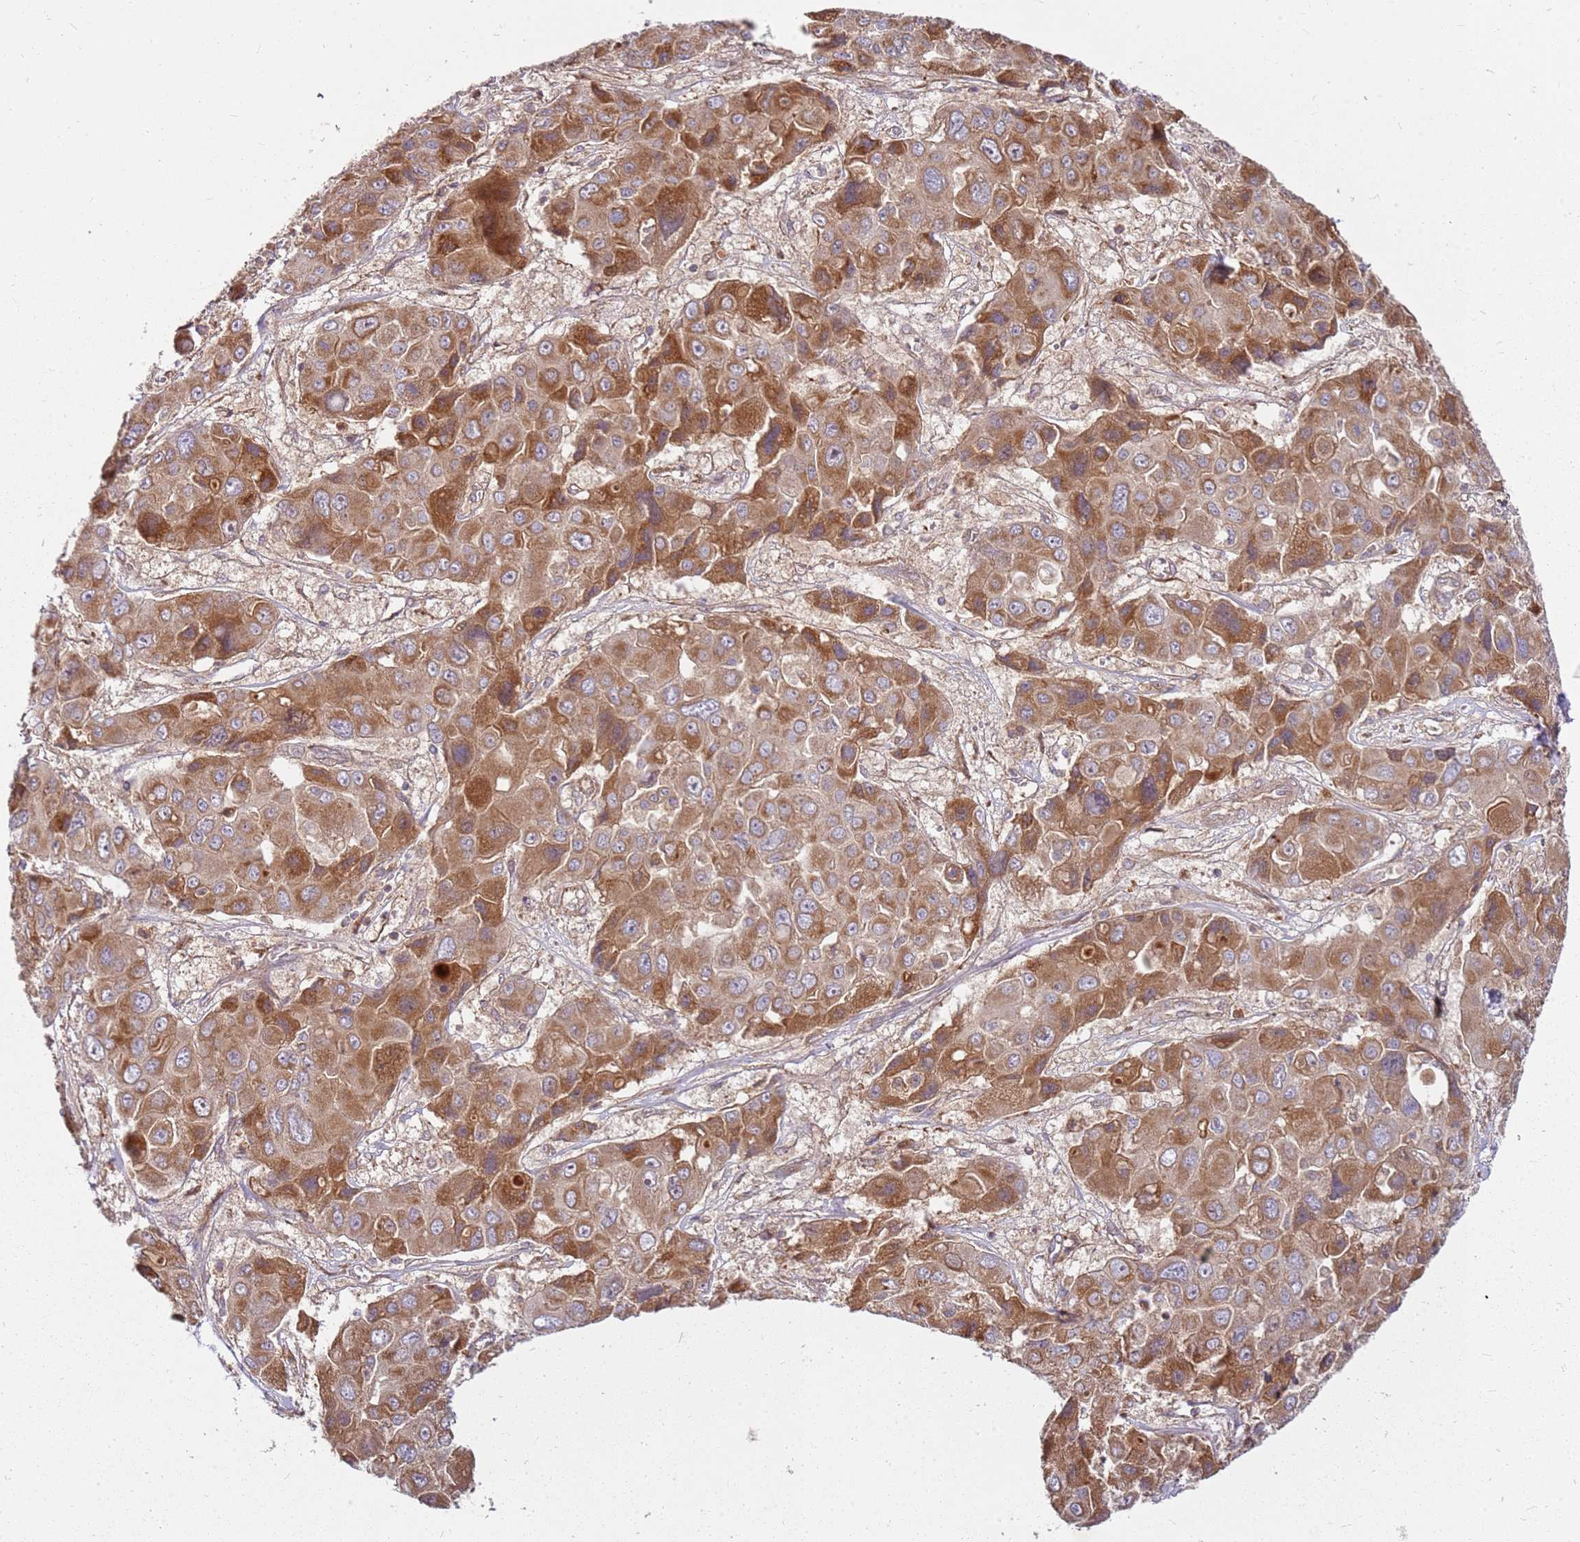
{"staining": {"intensity": "moderate", "quantity": ">75%", "location": "cytoplasmic/membranous"}, "tissue": "liver cancer", "cell_type": "Tumor cells", "image_type": "cancer", "snomed": [{"axis": "morphology", "description": "Cholangiocarcinoma"}, {"axis": "topography", "description": "Liver"}], "caption": "Immunohistochemistry (IHC) photomicrograph of neoplastic tissue: cholangiocarcinoma (liver) stained using immunohistochemistry displays medium levels of moderate protein expression localized specifically in the cytoplasmic/membranous of tumor cells, appearing as a cytoplasmic/membranous brown color.", "gene": "CCDC159", "patient": {"sex": "male", "age": 67}}